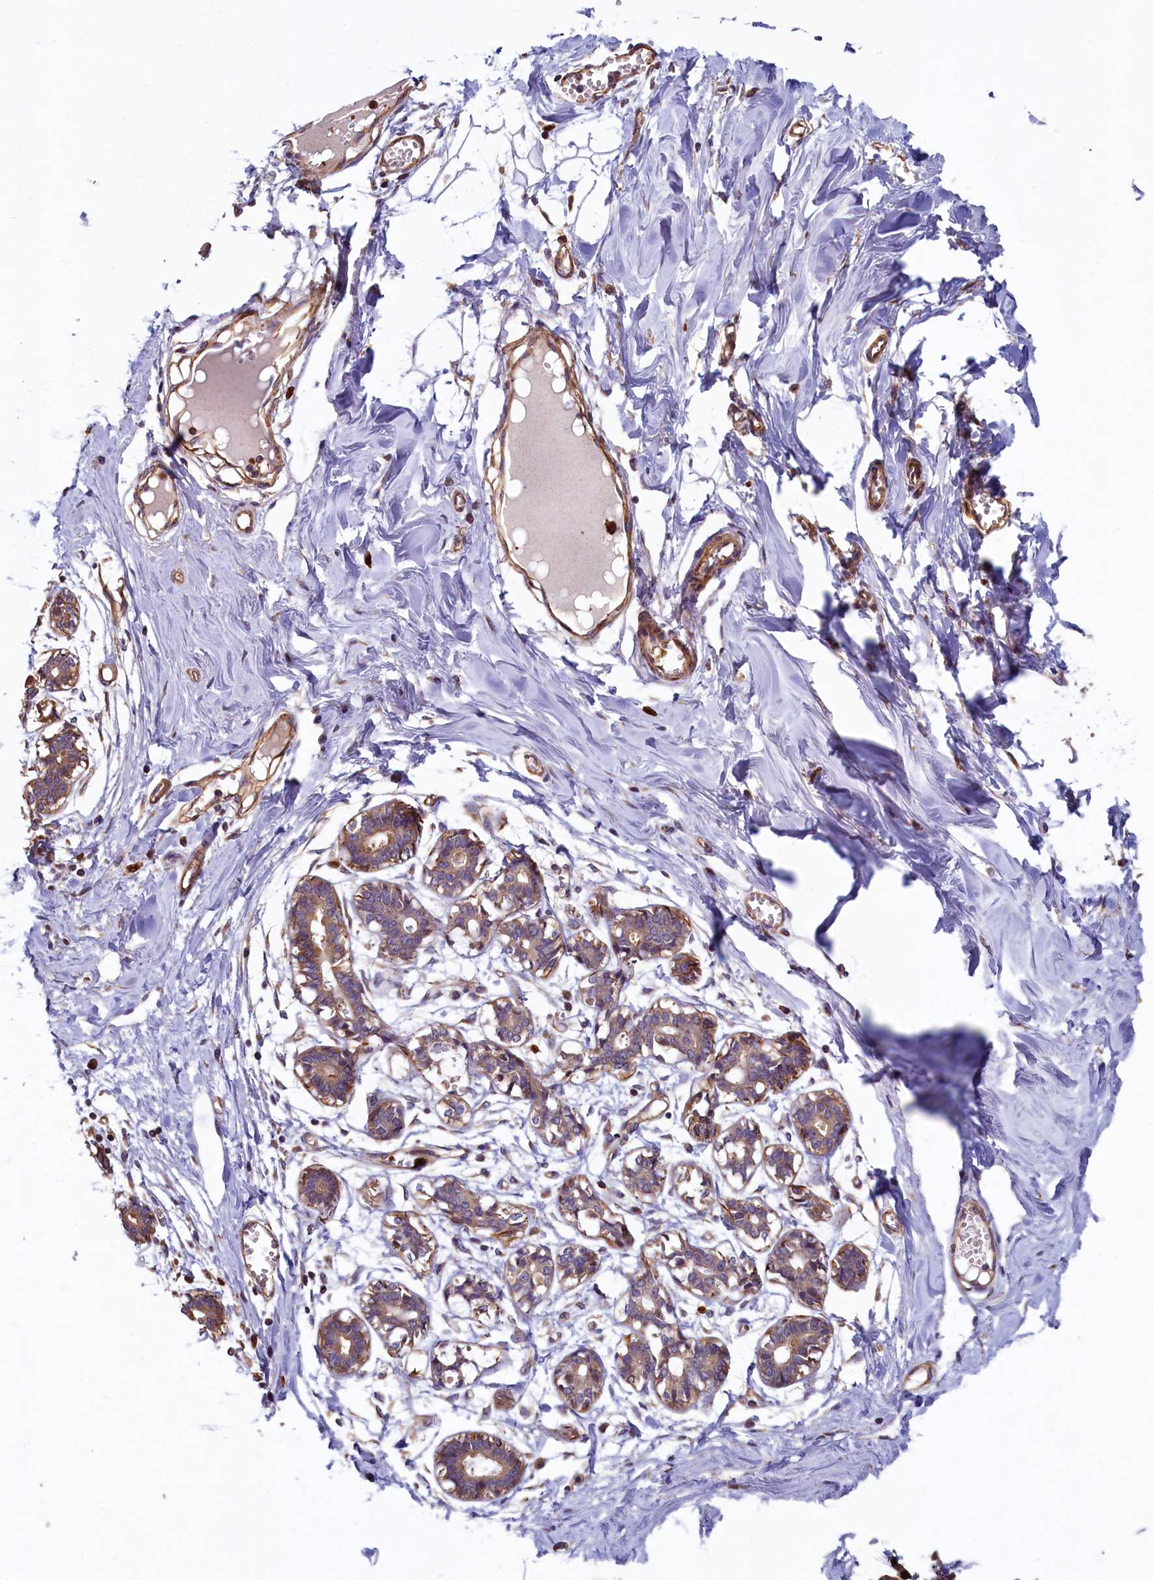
{"staining": {"intensity": "moderate", "quantity": ">75%", "location": "cytoplasmic/membranous"}, "tissue": "breast", "cell_type": "Adipocytes", "image_type": "normal", "snomed": [{"axis": "morphology", "description": "Normal tissue, NOS"}, {"axis": "topography", "description": "Breast"}], "caption": "Breast stained with immunohistochemistry (IHC) exhibits moderate cytoplasmic/membranous staining in approximately >75% of adipocytes. (Brightfield microscopy of DAB IHC at high magnification).", "gene": "CCDC102B", "patient": {"sex": "female", "age": 27}}